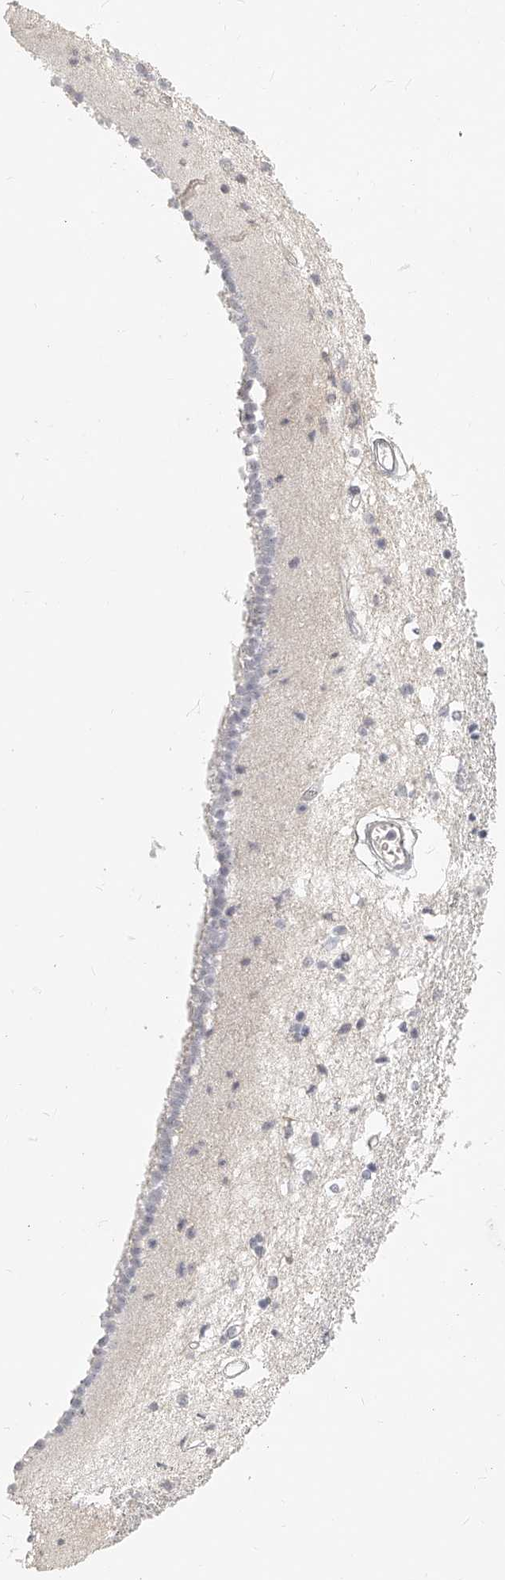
{"staining": {"intensity": "negative", "quantity": "none", "location": "none"}, "tissue": "caudate", "cell_type": "Glial cells", "image_type": "normal", "snomed": [{"axis": "morphology", "description": "Normal tissue, NOS"}, {"axis": "topography", "description": "Lateral ventricle wall"}], "caption": "Glial cells show no significant protein expression in normal caudate. (Brightfield microscopy of DAB (3,3'-diaminobenzidine) immunohistochemistry (IHC) at high magnification).", "gene": "ITGB3", "patient": {"sex": "male", "age": 45}}